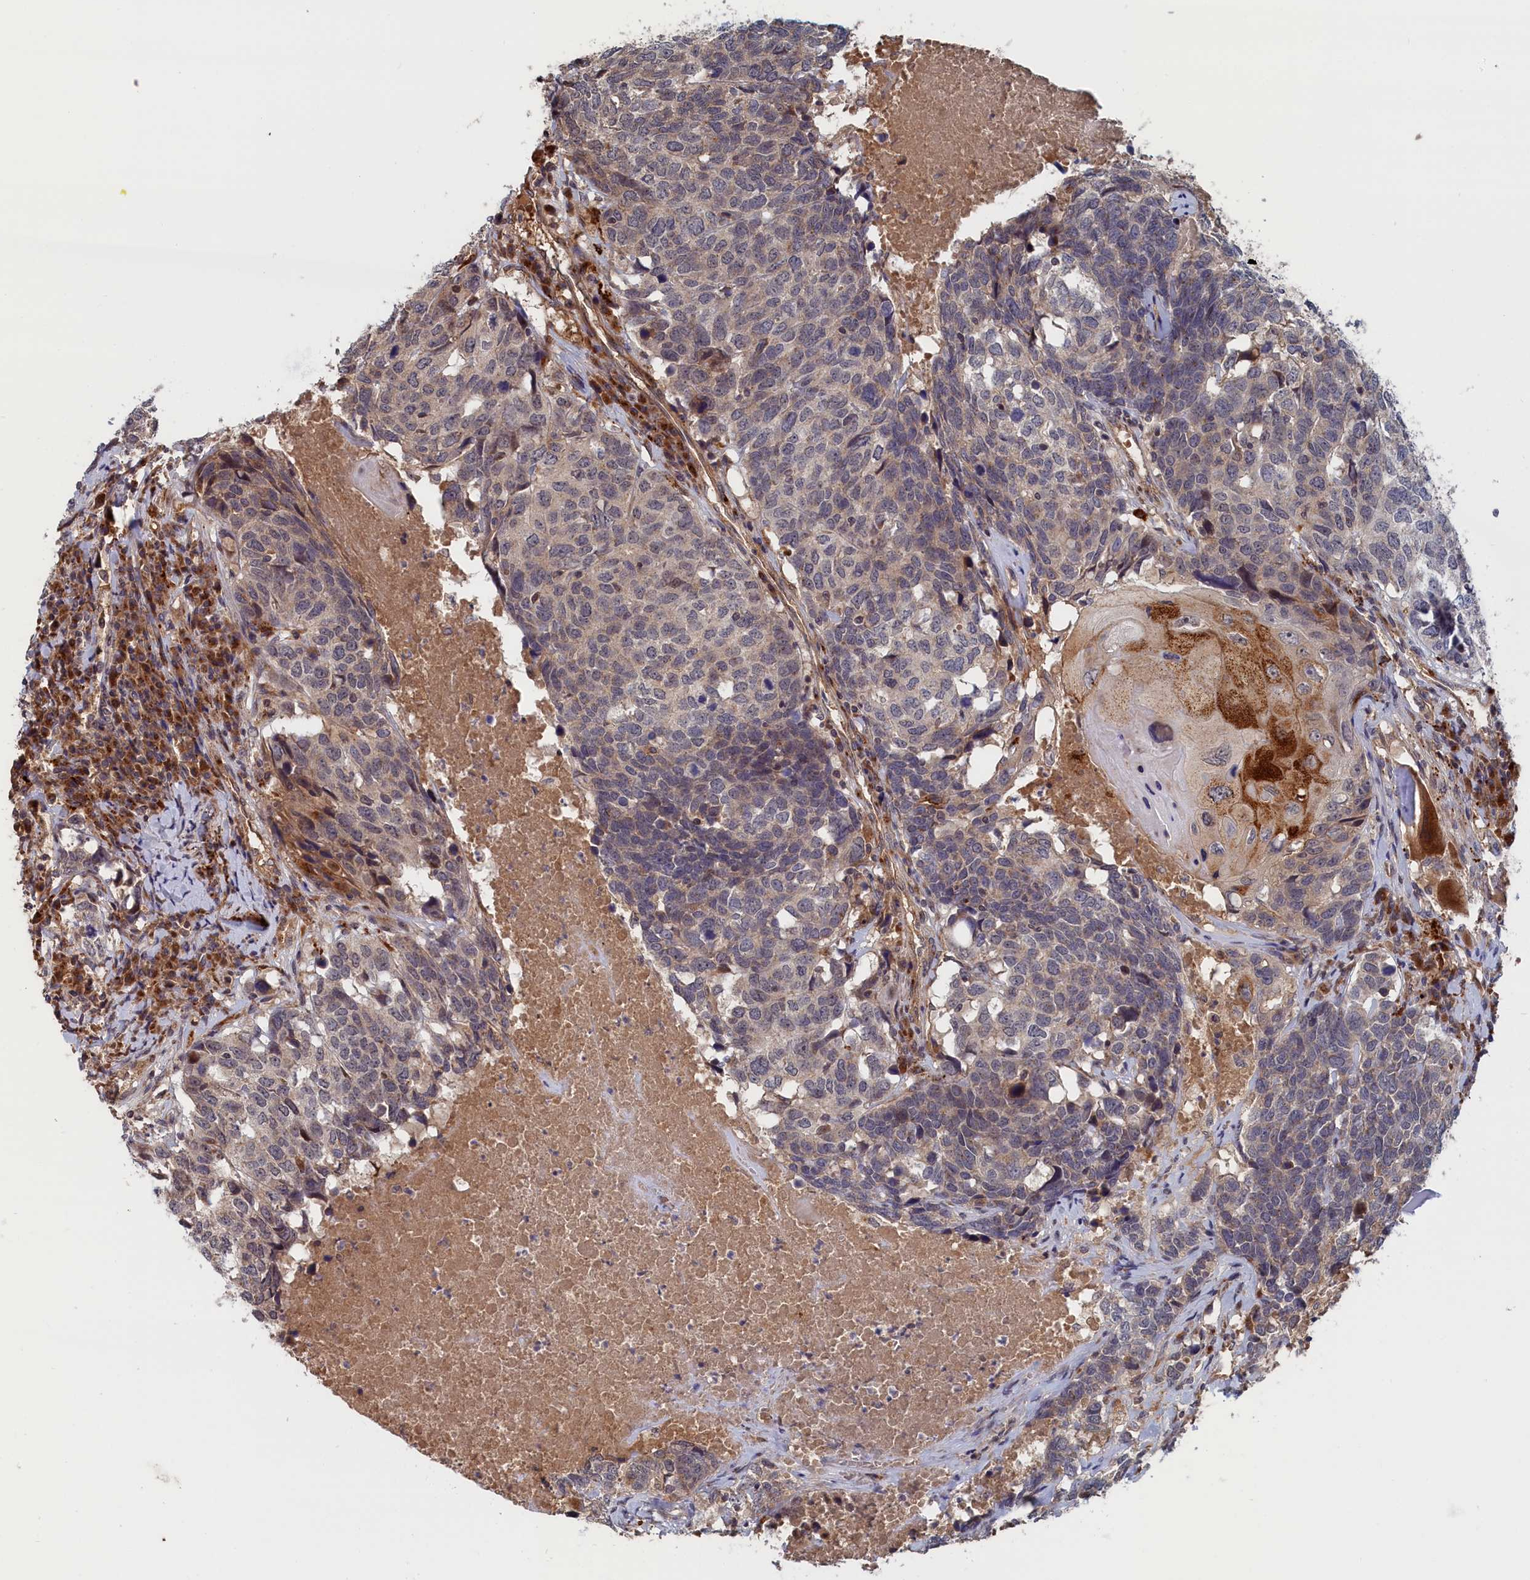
{"staining": {"intensity": "weak", "quantity": "<25%", "location": "cytoplasmic/membranous"}, "tissue": "head and neck cancer", "cell_type": "Tumor cells", "image_type": "cancer", "snomed": [{"axis": "morphology", "description": "Squamous cell carcinoma, NOS"}, {"axis": "topography", "description": "Head-Neck"}], "caption": "Immunohistochemistry (IHC) micrograph of neoplastic tissue: head and neck squamous cell carcinoma stained with DAB demonstrates no significant protein staining in tumor cells. Brightfield microscopy of immunohistochemistry (IHC) stained with DAB (brown) and hematoxylin (blue), captured at high magnification.", "gene": "TRAPPC2L", "patient": {"sex": "male", "age": 66}}